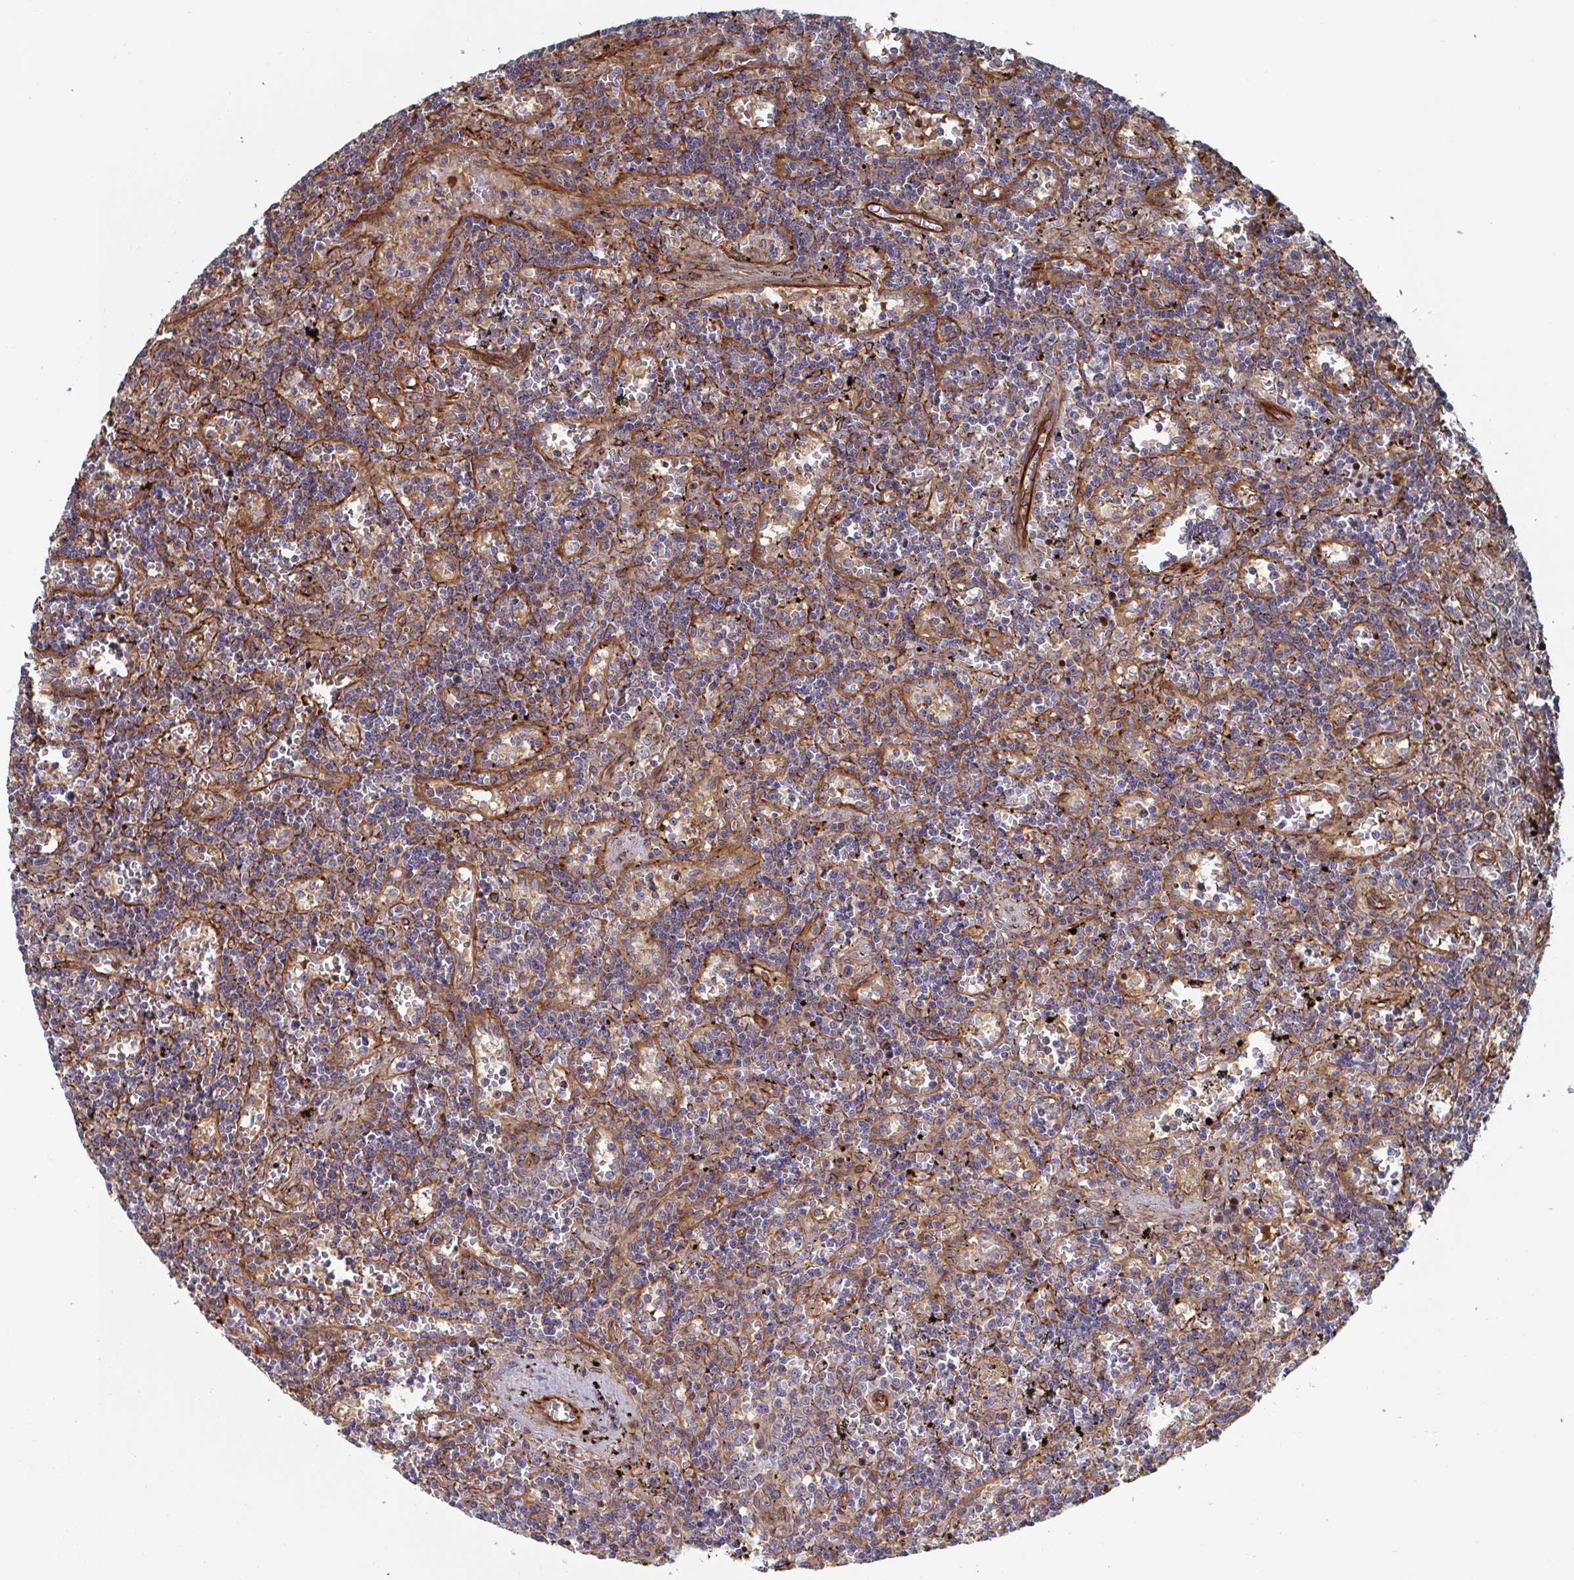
{"staining": {"intensity": "negative", "quantity": "none", "location": "none"}, "tissue": "lymphoma", "cell_type": "Tumor cells", "image_type": "cancer", "snomed": [{"axis": "morphology", "description": "Malignant lymphoma, non-Hodgkin's type, Low grade"}, {"axis": "topography", "description": "Spleen"}], "caption": "Human lymphoma stained for a protein using immunohistochemistry exhibits no staining in tumor cells.", "gene": "DVL3", "patient": {"sex": "male", "age": 60}}